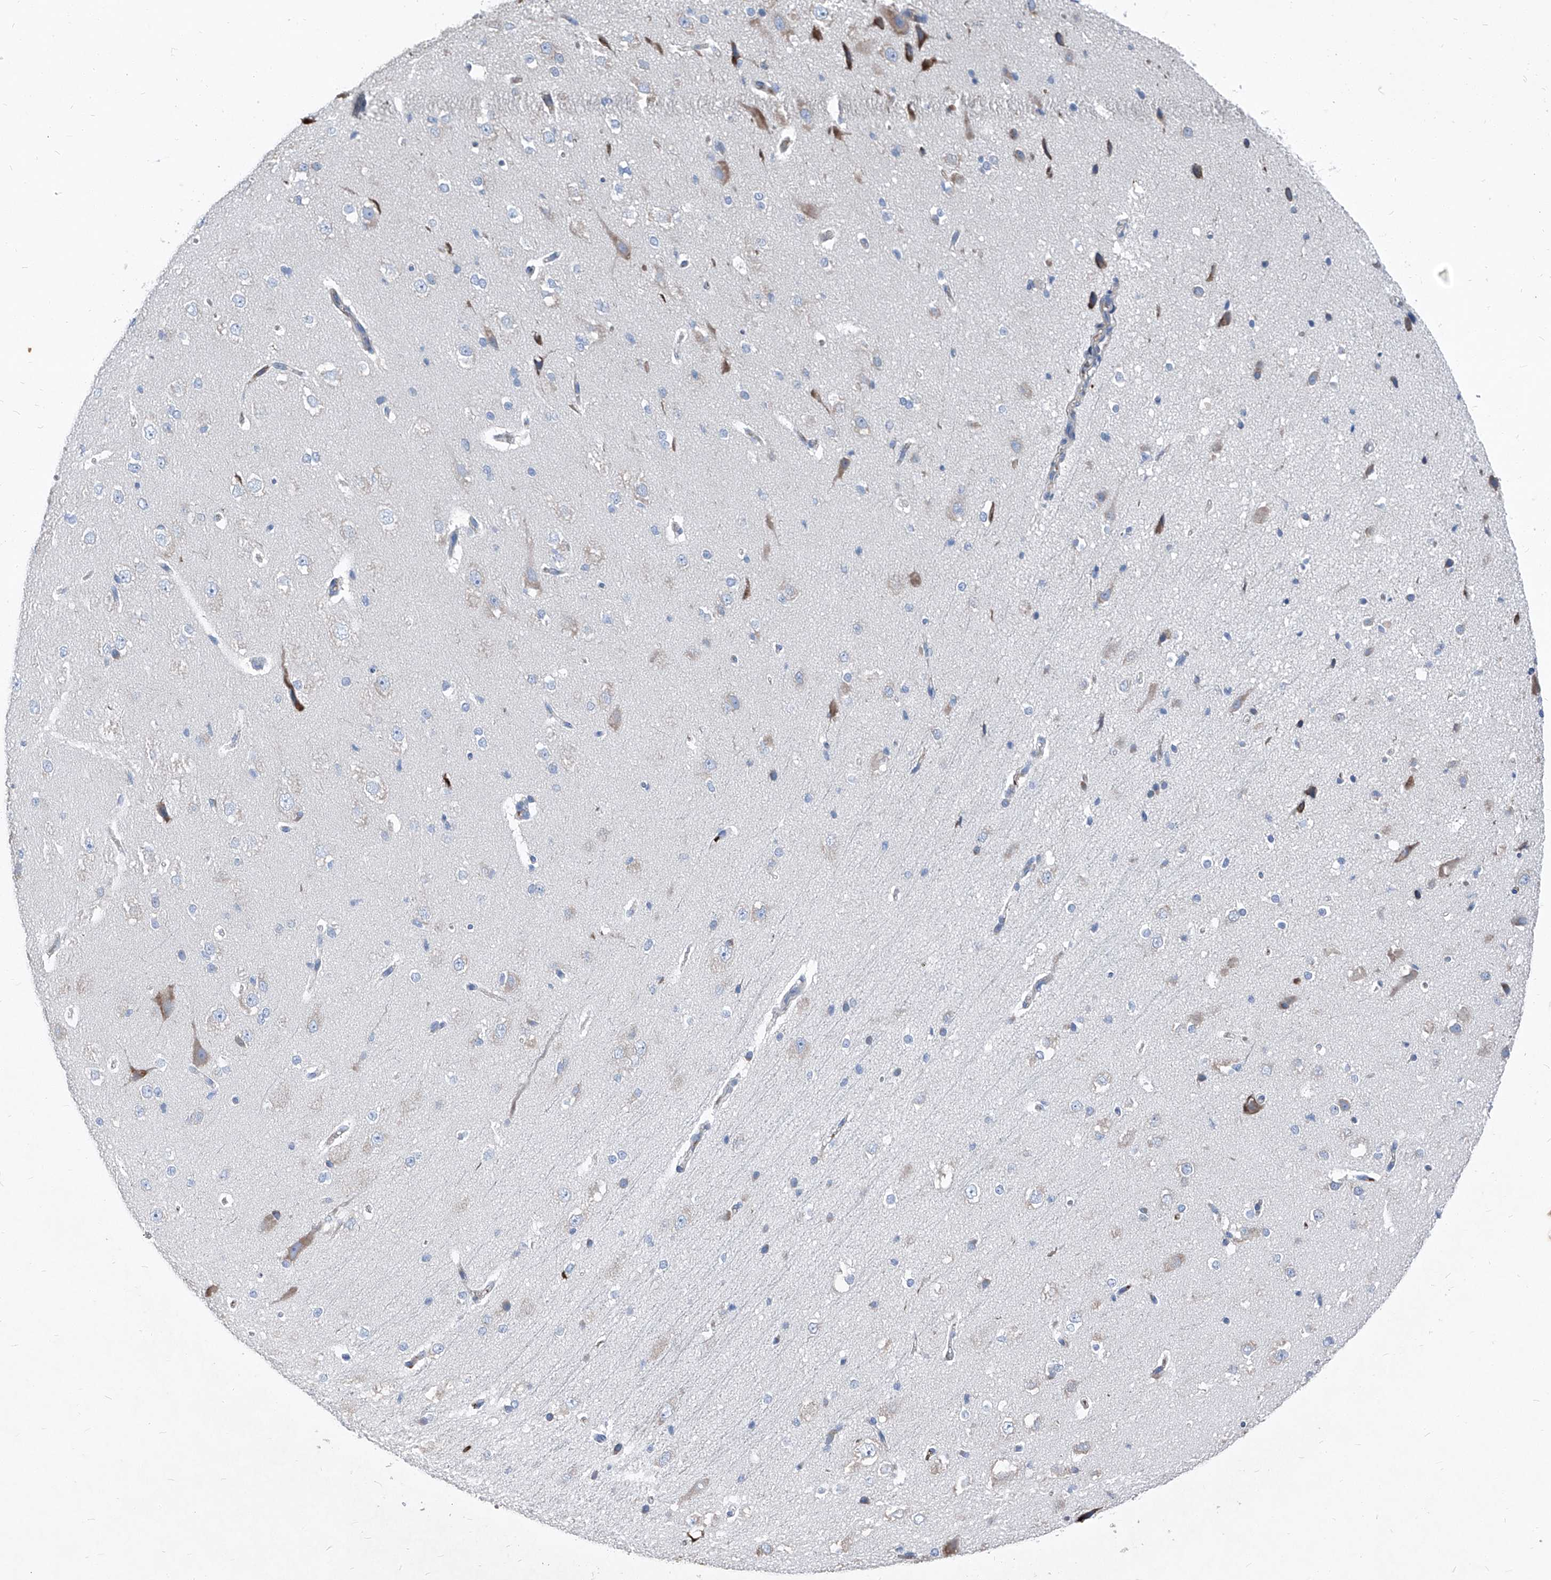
{"staining": {"intensity": "negative", "quantity": "none", "location": "none"}, "tissue": "cerebral cortex", "cell_type": "Endothelial cells", "image_type": "normal", "snomed": [{"axis": "morphology", "description": "Normal tissue, NOS"}, {"axis": "morphology", "description": "Developmental malformation"}, {"axis": "topography", "description": "Cerebral cortex"}], "caption": "IHC of unremarkable cerebral cortex reveals no positivity in endothelial cells. Brightfield microscopy of immunohistochemistry (IHC) stained with DAB (brown) and hematoxylin (blue), captured at high magnification.", "gene": "IFI27", "patient": {"sex": "female", "age": 30}}